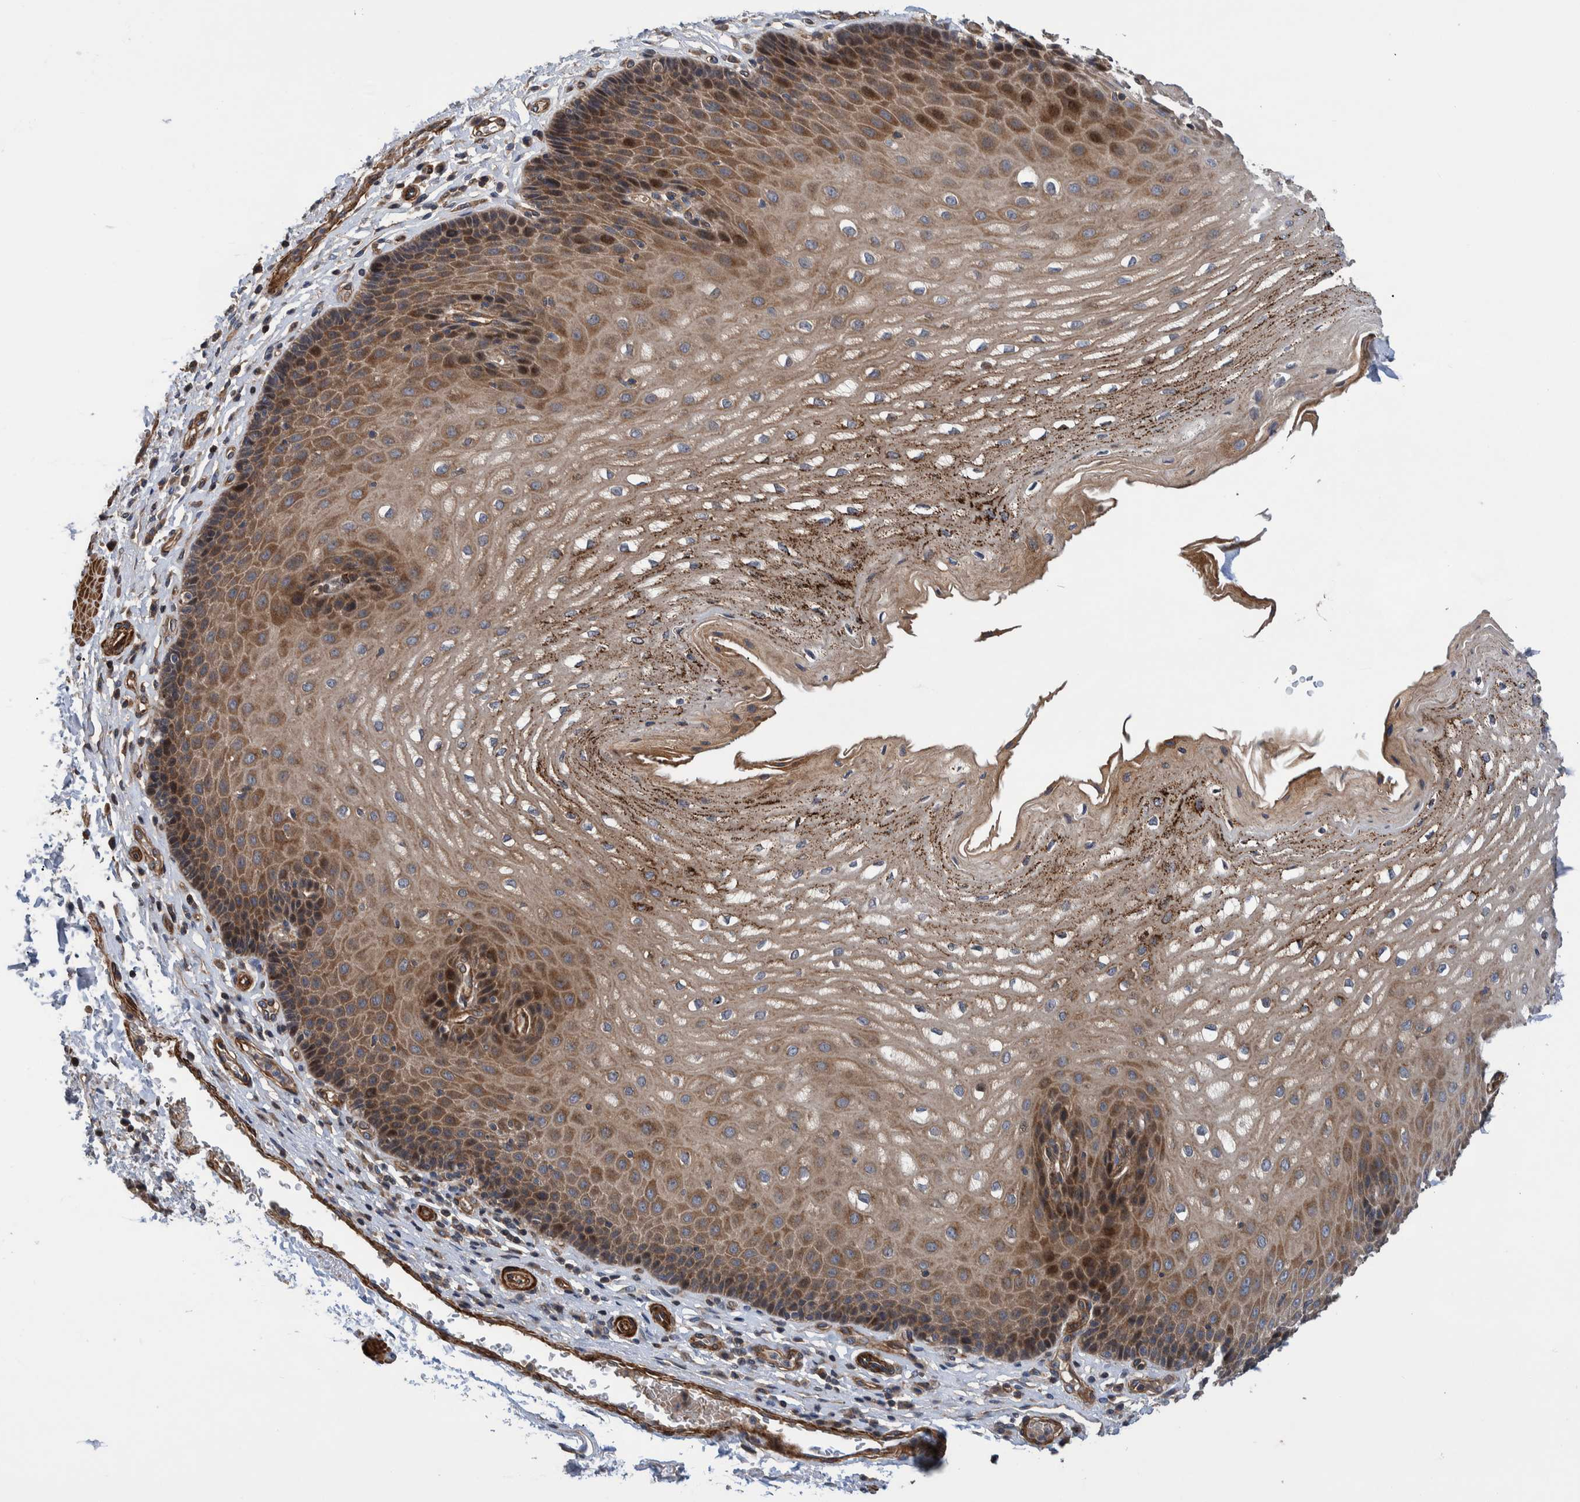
{"staining": {"intensity": "moderate", "quantity": ">75%", "location": "cytoplasmic/membranous"}, "tissue": "esophagus", "cell_type": "Squamous epithelial cells", "image_type": "normal", "snomed": [{"axis": "morphology", "description": "Normal tissue, NOS"}, {"axis": "topography", "description": "Esophagus"}], "caption": "Approximately >75% of squamous epithelial cells in benign human esophagus demonstrate moderate cytoplasmic/membranous protein expression as visualized by brown immunohistochemical staining.", "gene": "GRPEL2", "patient": {"sex": "male", "age": 54}}